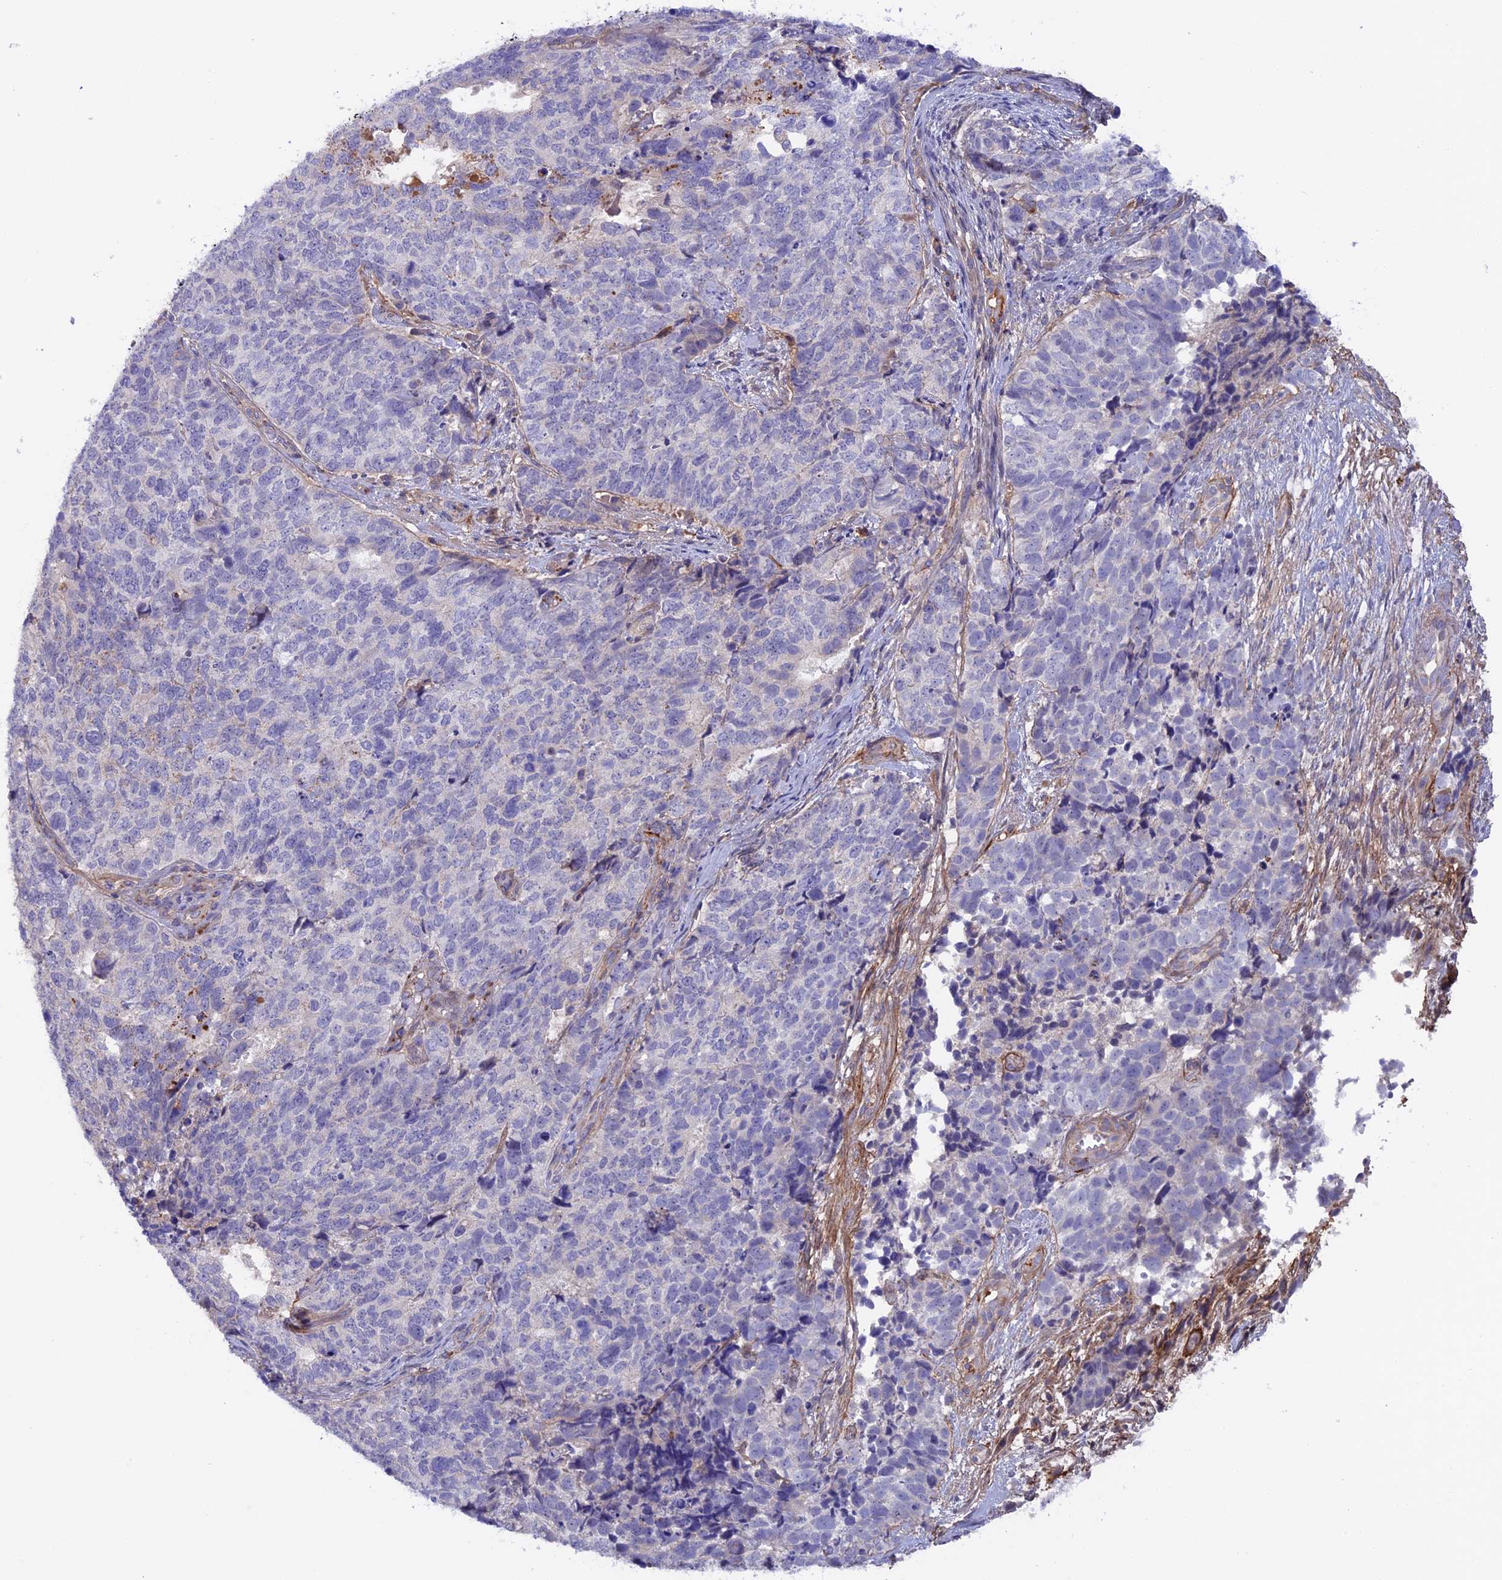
{"staining": {"intensity": "negative", "quantity": "none", "location": "none"}, "tissue": "cervical cancer", "cell_type": "Tumor cells", "image_type": "cancer", "snomed": [{"axis": "morphology", "description": "Squamous cell carcinoma, NOS"}, {"axis": "topography", "description": "Cervix"}], "caption": "Tumor cells show no significant positivity in cervical cancer. The staining was performed using DAB to visualize the protein expression in brown, while the nuclei were stained in blue with hematoxylin (Magnification: 20x).", "gene": "COL4A3", "patient": {"sex": "female", "age": 63}}